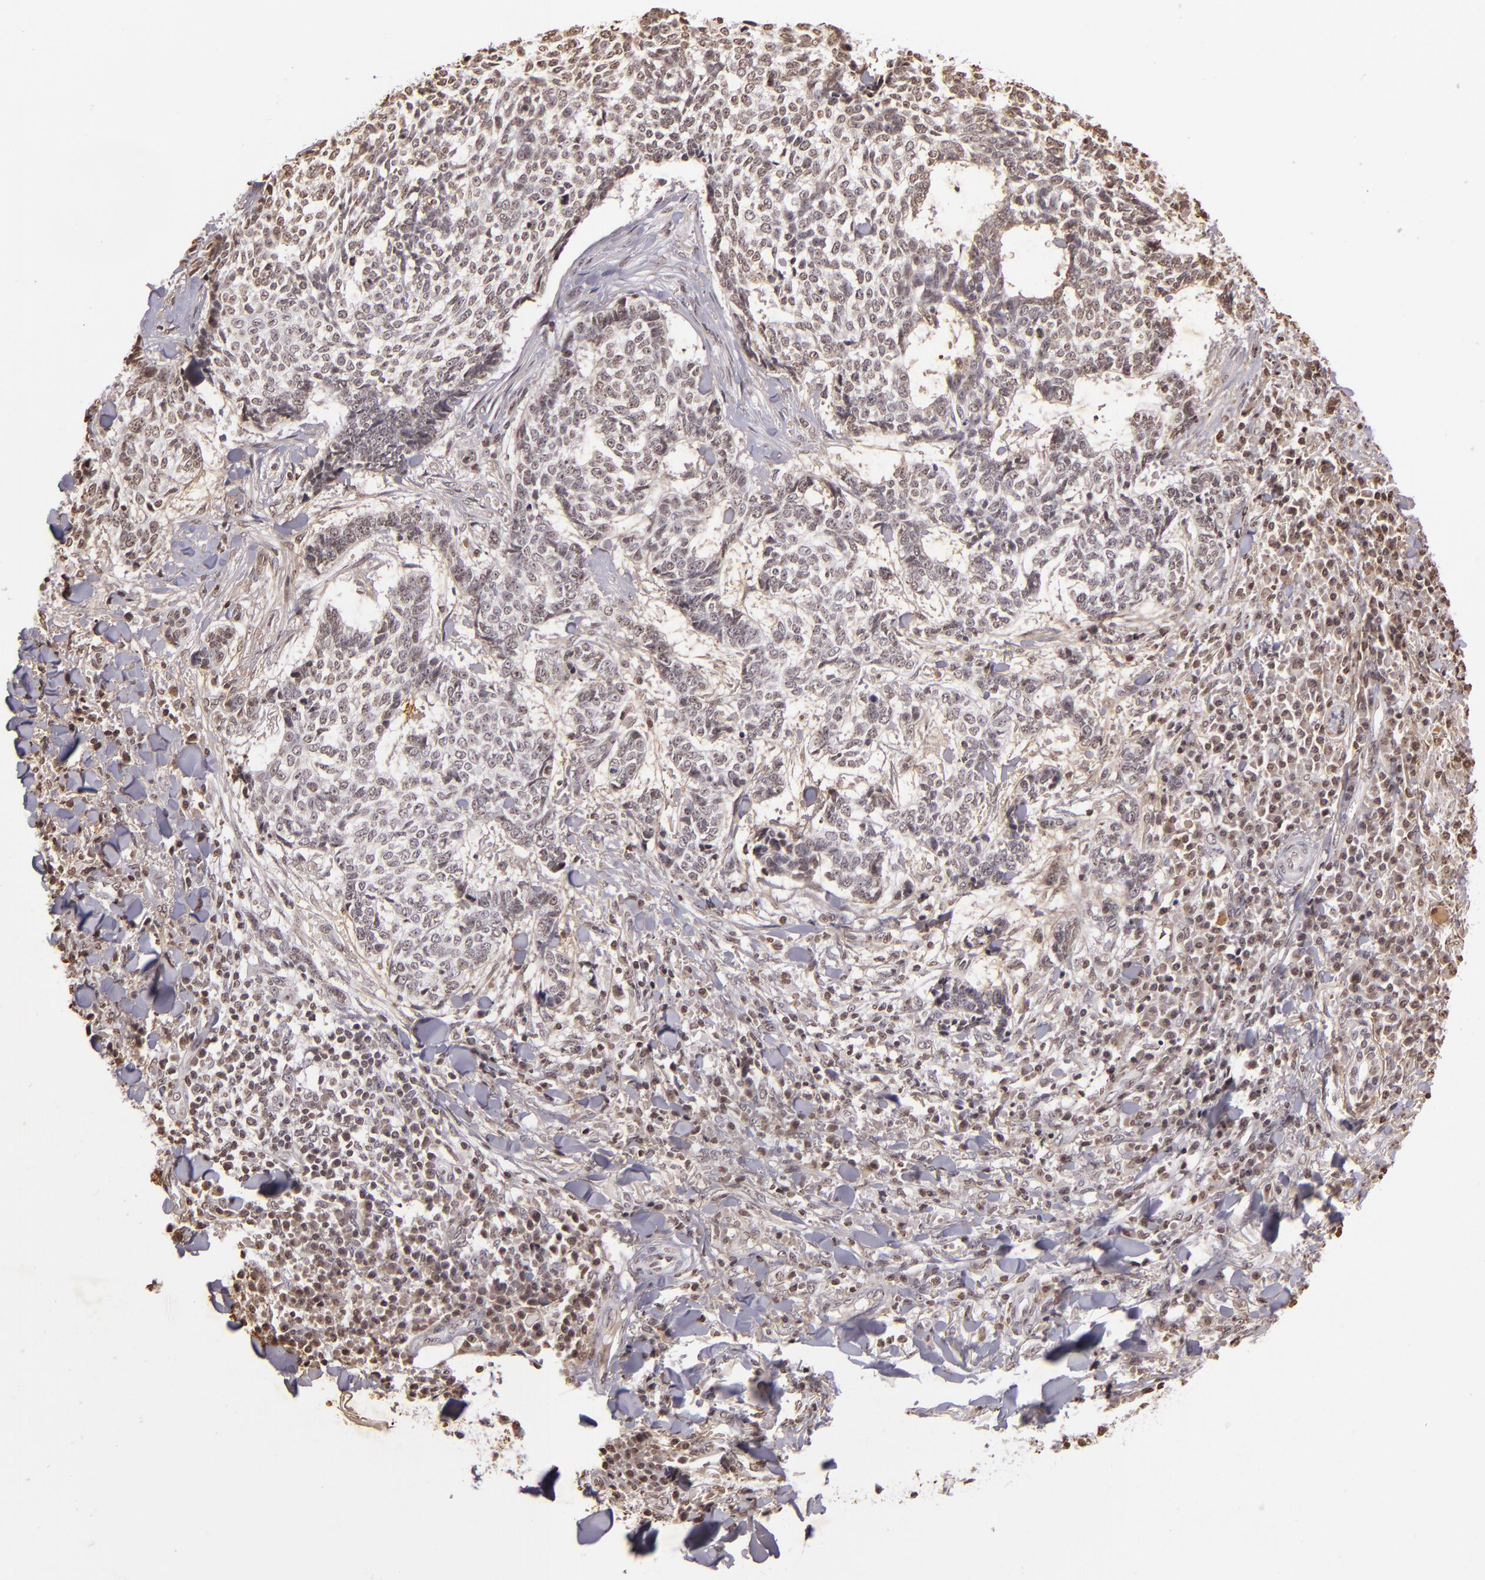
{"staining": {"intensity": "negative", "quantity": "none", "location": "none"}, "tissue": "skin cancer", "cell_type": "Tumor cells", "image_type": "cancer", "snomed": [{"axis": "morphology", "description": "Basal cell carcinoma"}, {"axis": "topography", "description": "Skin"}], "caption": "The photomicrograph reveals no significant staining in tumor cells of skin basal cell carcinoma.", "gene": "THRB", "patient": {"sex": "female", "age": 89}}